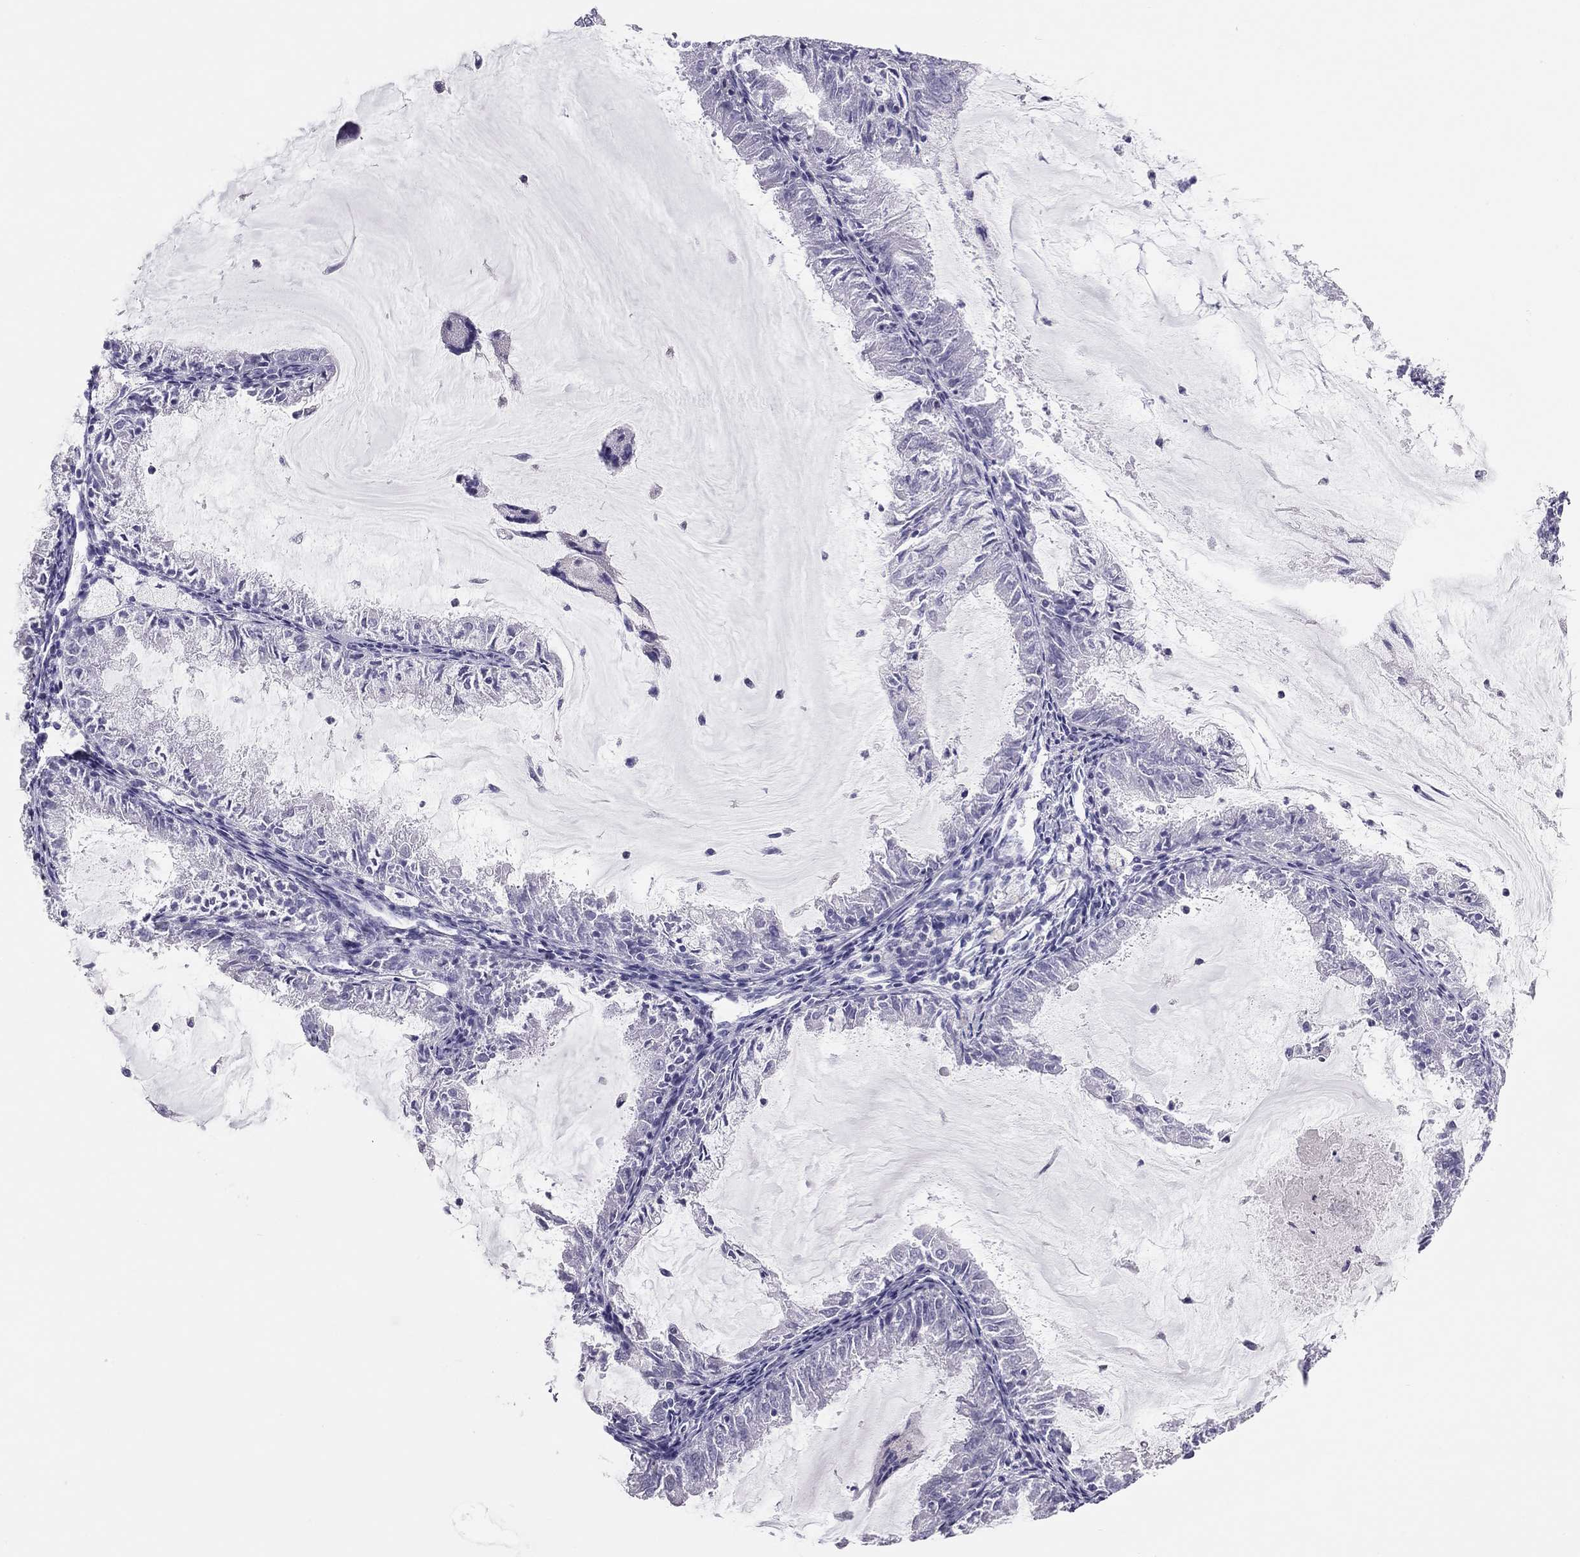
{"staining": {"intensity": "negative", "quantity": "none", "location": "none"}, "tissue": "endometrial cancer", "cell_type": "Tumor cells", "image_type": "cancer", "snomed": [{"axis": "morphology", "description": "Adenocarcinoma, NOS"}, {"axis": "topography", "description": "Endometrium"}], "caption": "Protein analysis of endometrial cancer exhibits no significant positivity in tumor cells. The staining is performed using DAB brown chromogen with nuclei counter-stained in using hematoxylin.", "gene": "SPATA12", "patient": {"sex": "female", "age": 57}}